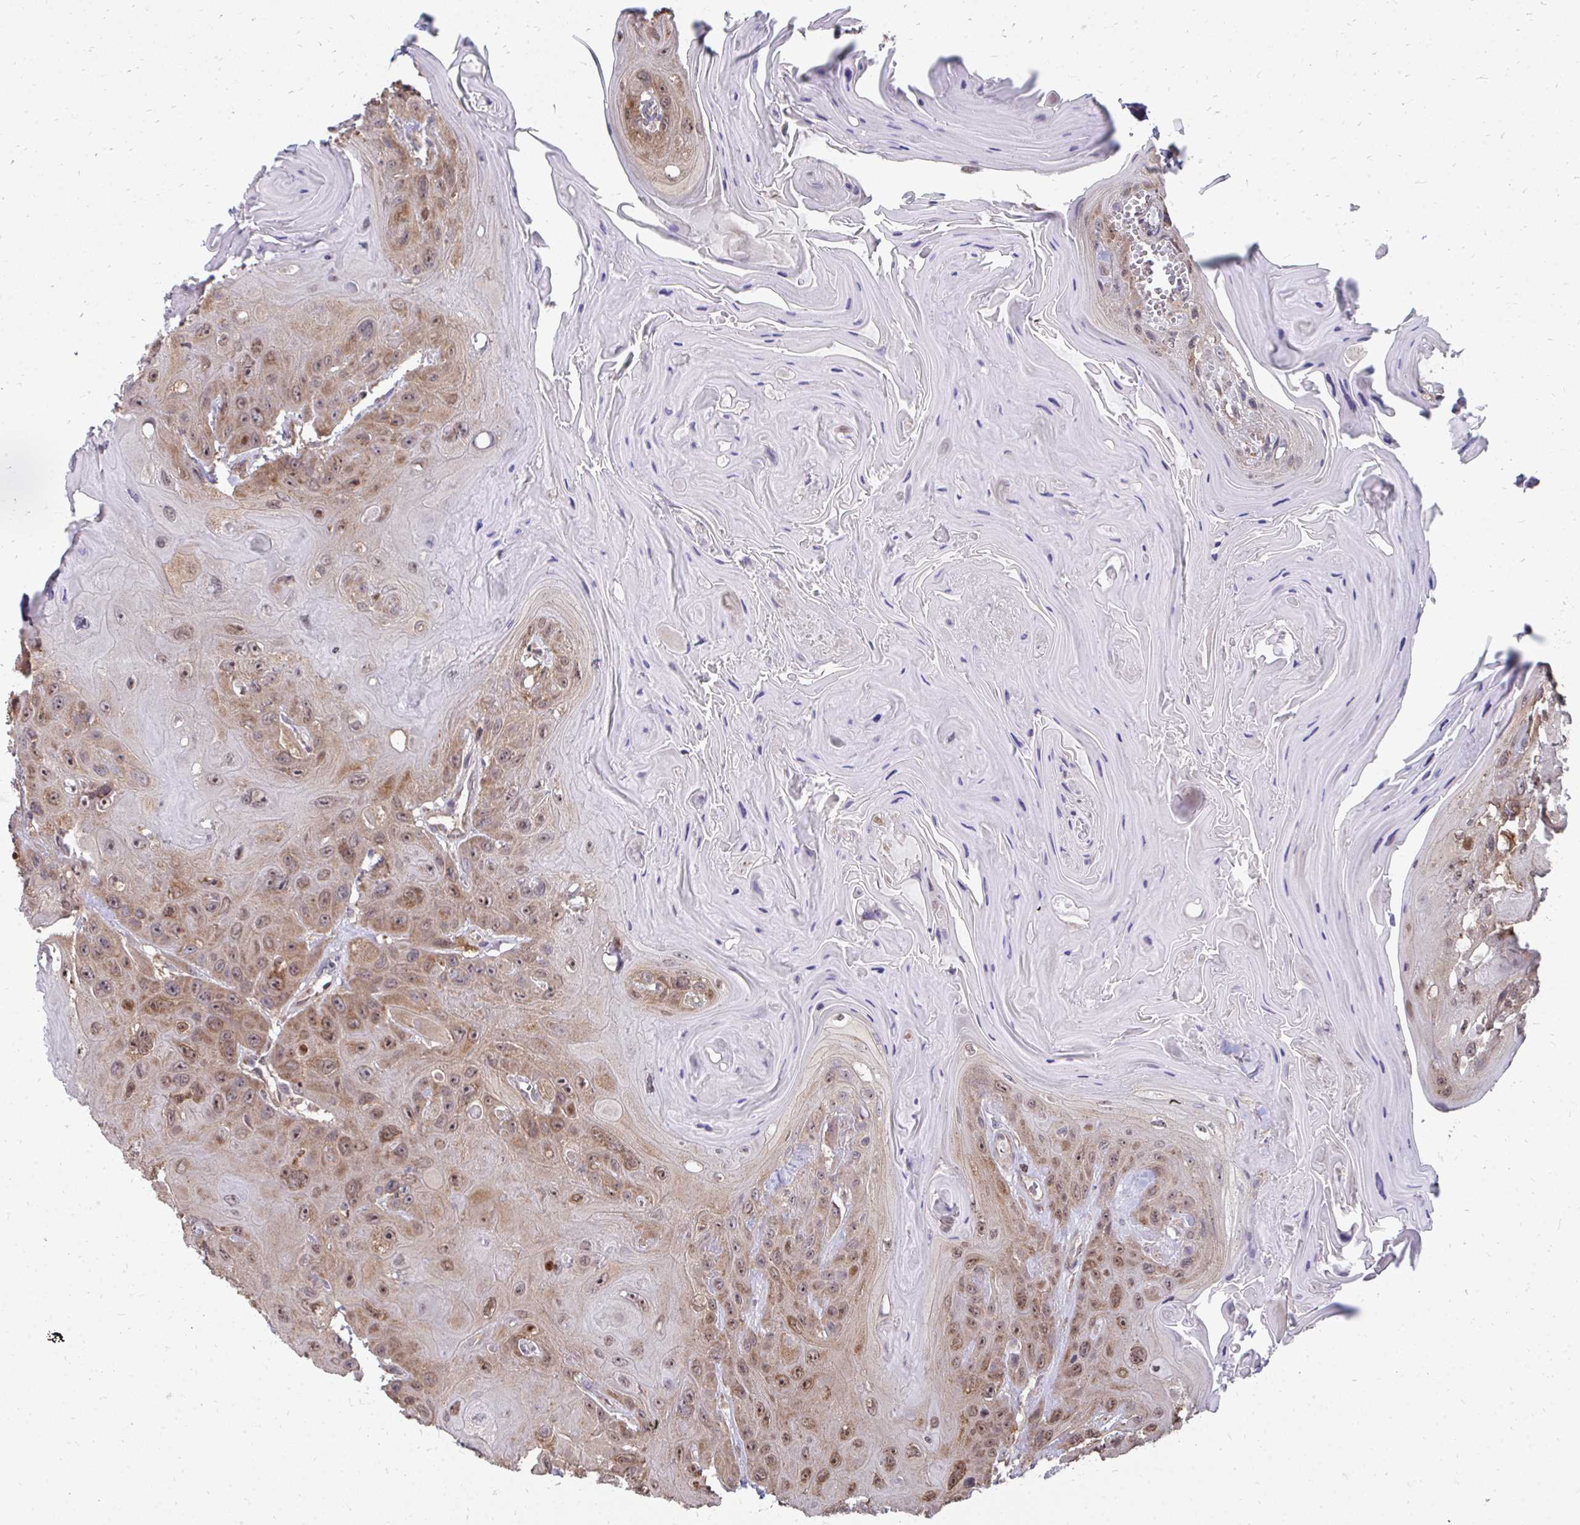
{"staining": {"intensity": "moderate", "quantity": ">75%", "location": "cytoplasmic/membranous,nuclear"}, "tissue": "head and neck cancer", "cell_type": "Tumor cells", "image_type": "cancer", "snomed": [{"axis": "morphology", "description": "Squamous cell carcinoma, NOS"}, {"axis": "topography", "description": "Head-Neck"}], "caption": "The micrograph displays a brown stain indicating the presence of a protein in the cytoplasmic/membranous and nuclear of tumor cells in squamous cell carcinoma (head and neck).", "gene": "DNAJA2", "patient": {"sex": "female", "age": 59}}